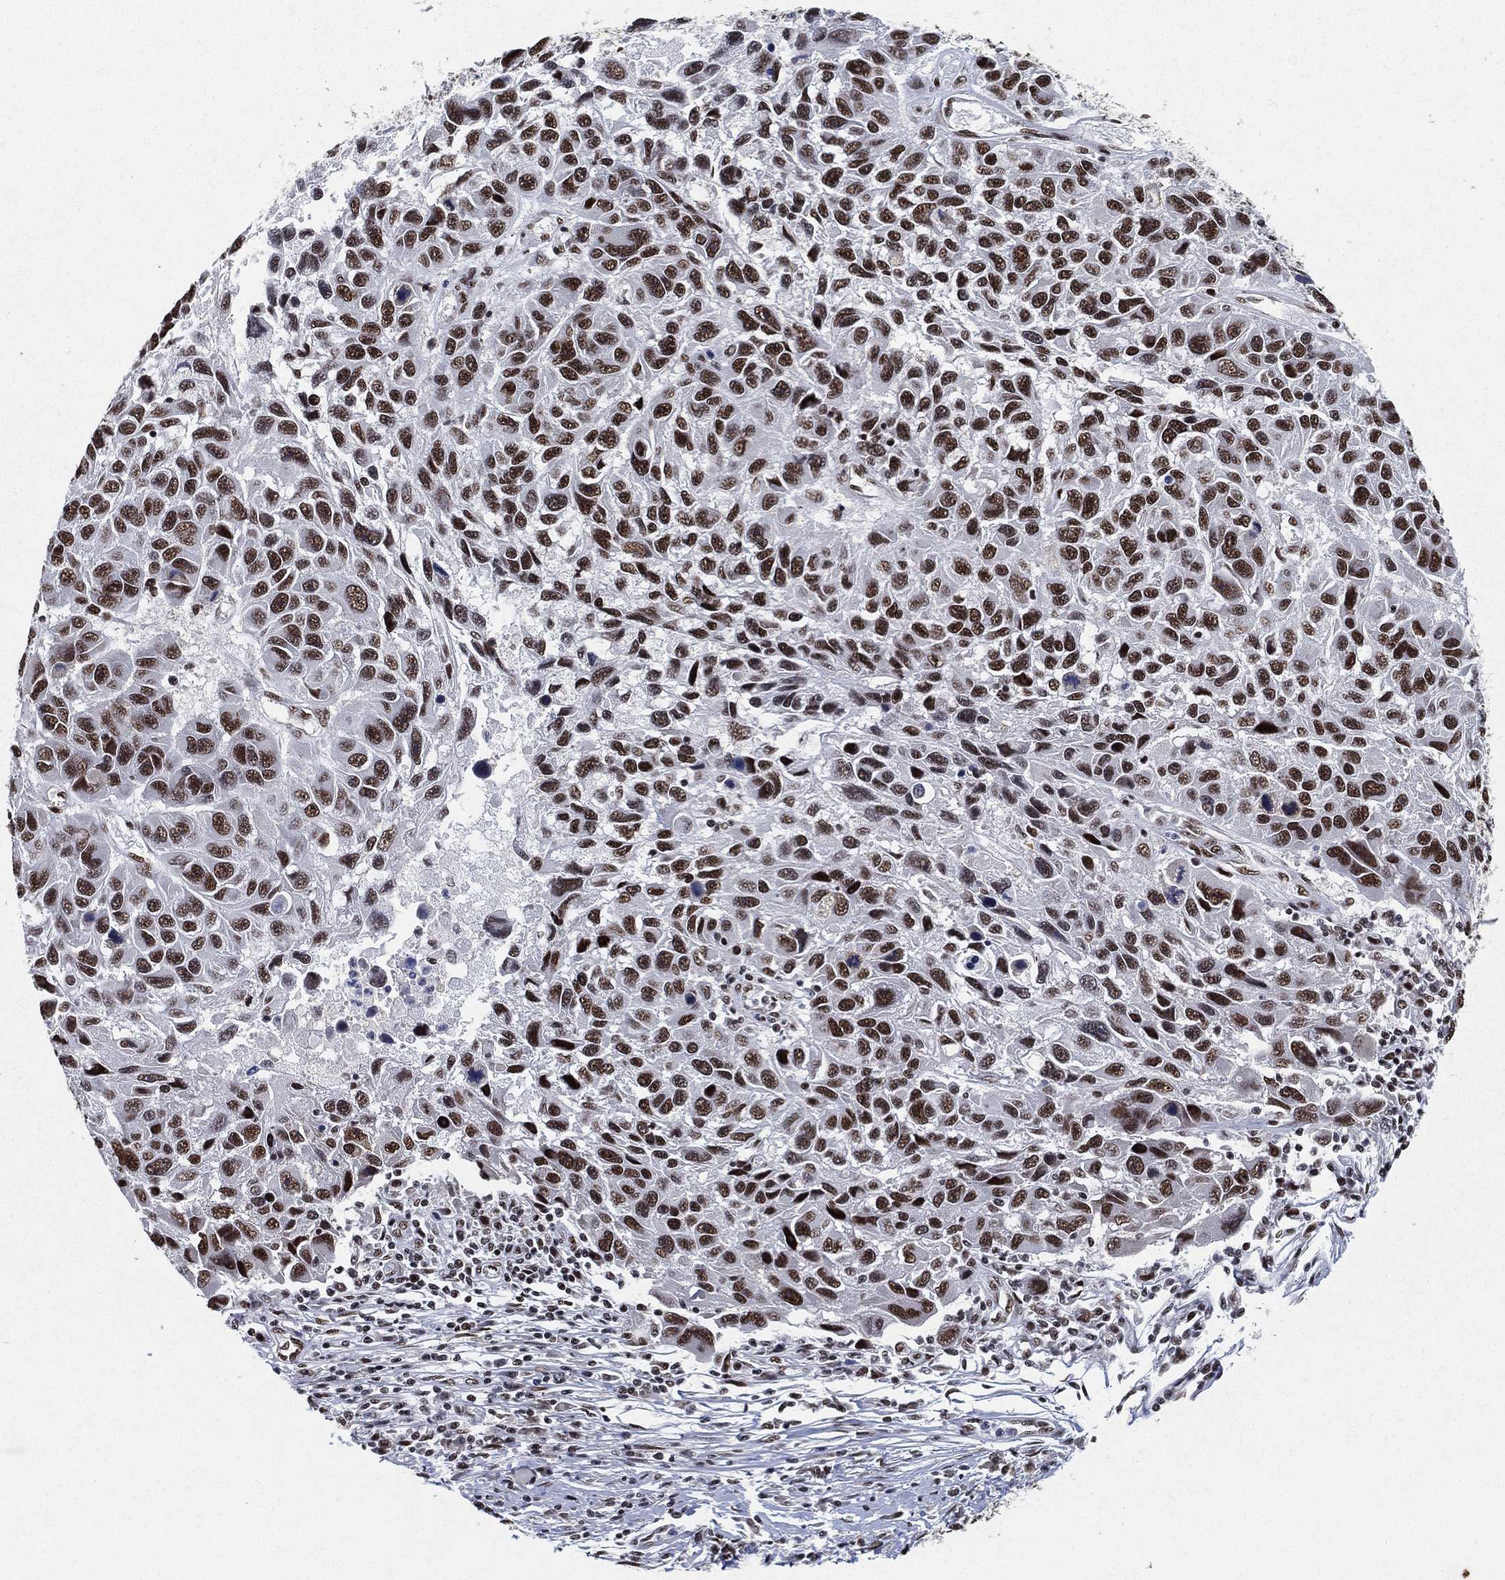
{"staining": {"intensity": "strong", "quantity": ">75%", "location": "nuclear"}, "tissue": "melanoma", "cell_type": "Tumor cells", "image_type": "cancer", "snomed": [{"axis": "morphology", "description": "Malignant melanoma, NOS"}, {"axis": "topography", "description": "Skin"}], "caption": "Melanoma tissue demonstrates strong nuclear staining in about >75% of tumor cells The protein is stained brown, and the nuclei are stained in blue (DAB (3,3'-diaminobenzidine) IHC with brightfield microscopy, high magnification).", "gene": "DDX27", "patient": {"sex": "male", "age": 53}}